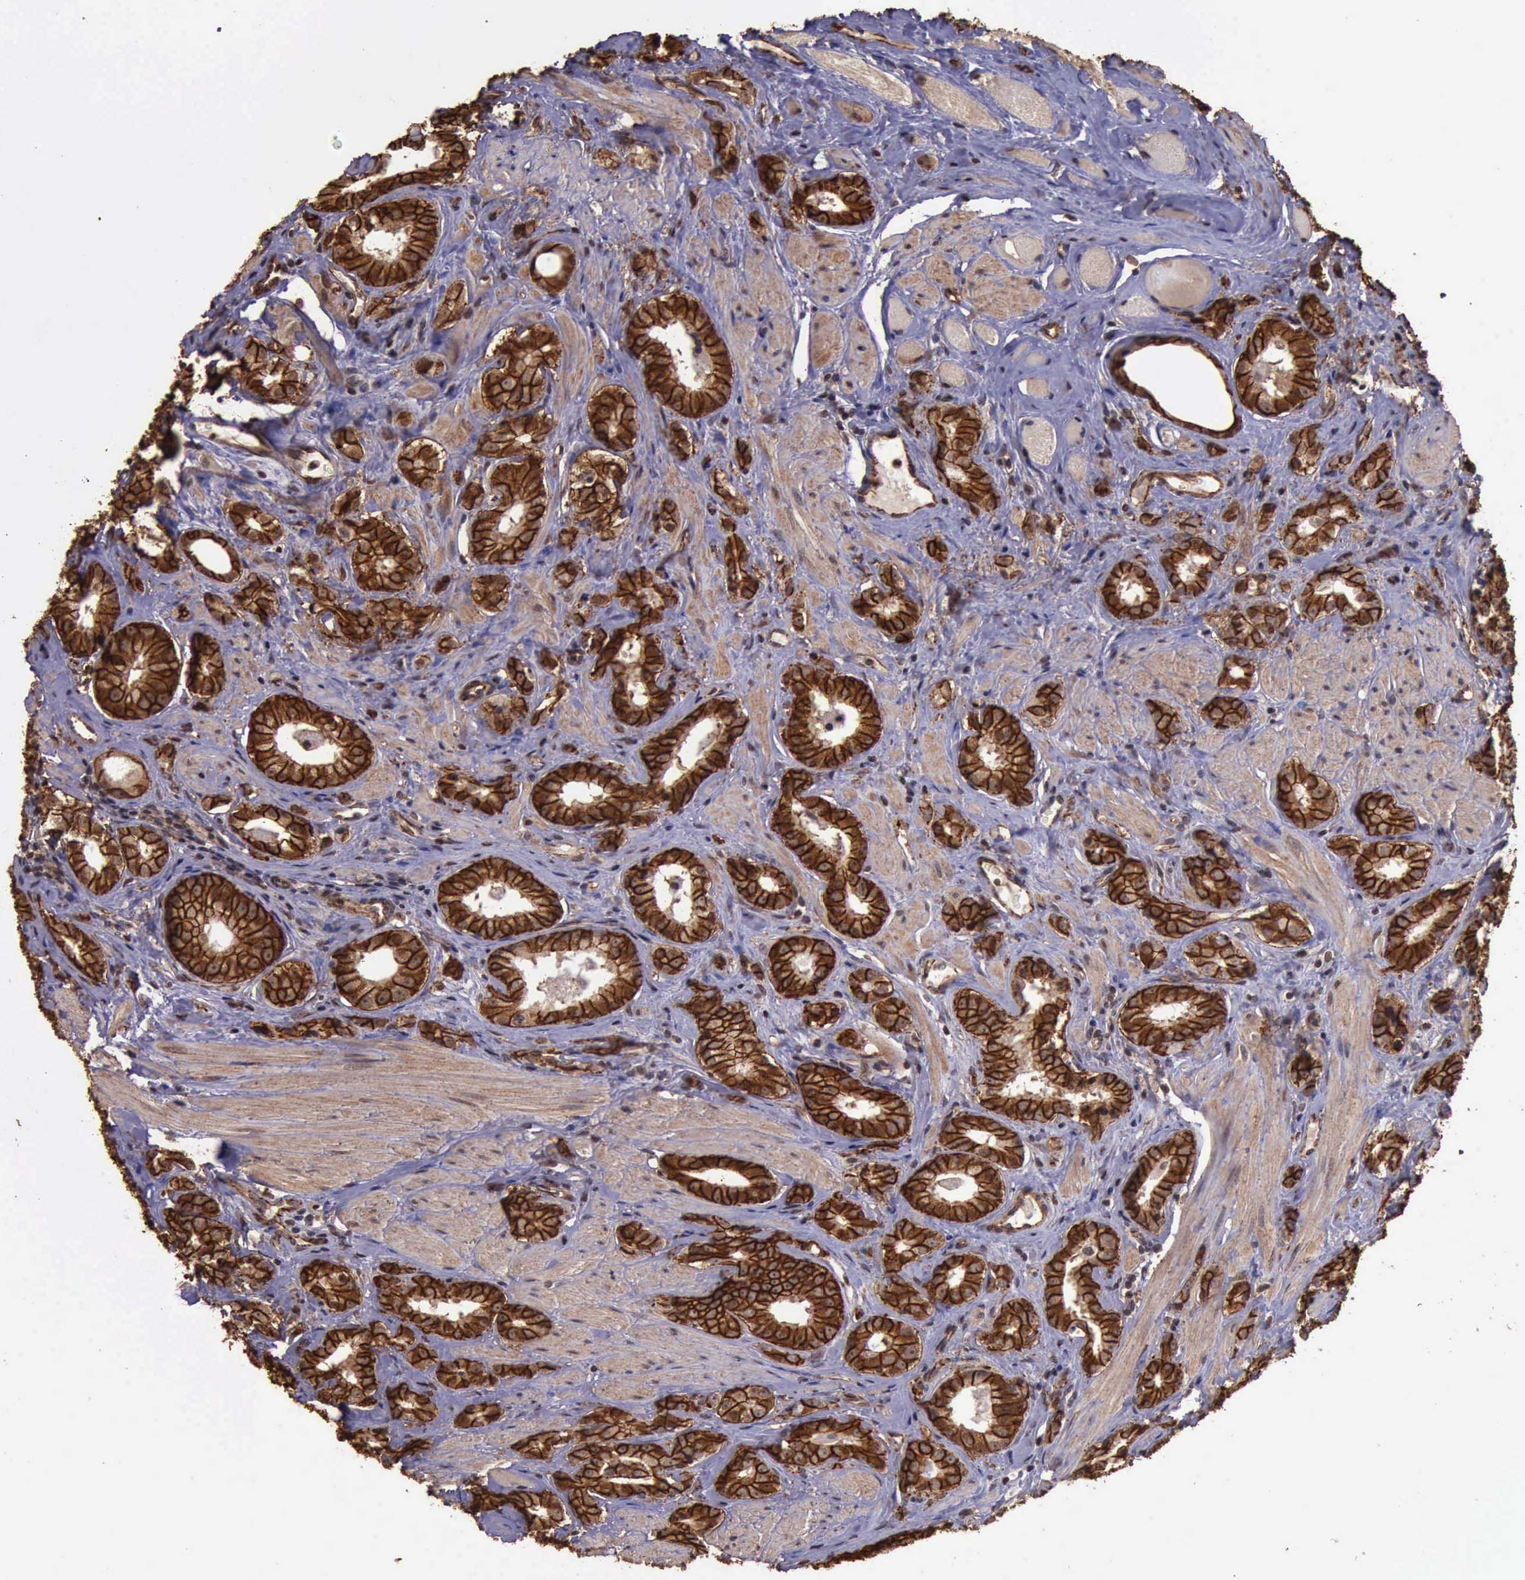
{"staining": {"intensity": "strong", "quantity": ">75%", "location": "cytoplasmic/membranous"}, "tissue": "prostate cancer", "cell_type": "Tumor cells", "image_type": "cancer", "snomed": [{"axis": "morphology", "description": "Adenocarcinoma, Medium grade"}, {"axis": "topography", "description": "Prostate"}], "caption": "Strong cytoplasmic/membranous expression for a protein is identified in approximately >75% of tumor cells of medium-grade adenocarcinoma (prostate) using IHC.", "gene": "CTNNB1", "patient": {"sex": "male", "age": 53}}